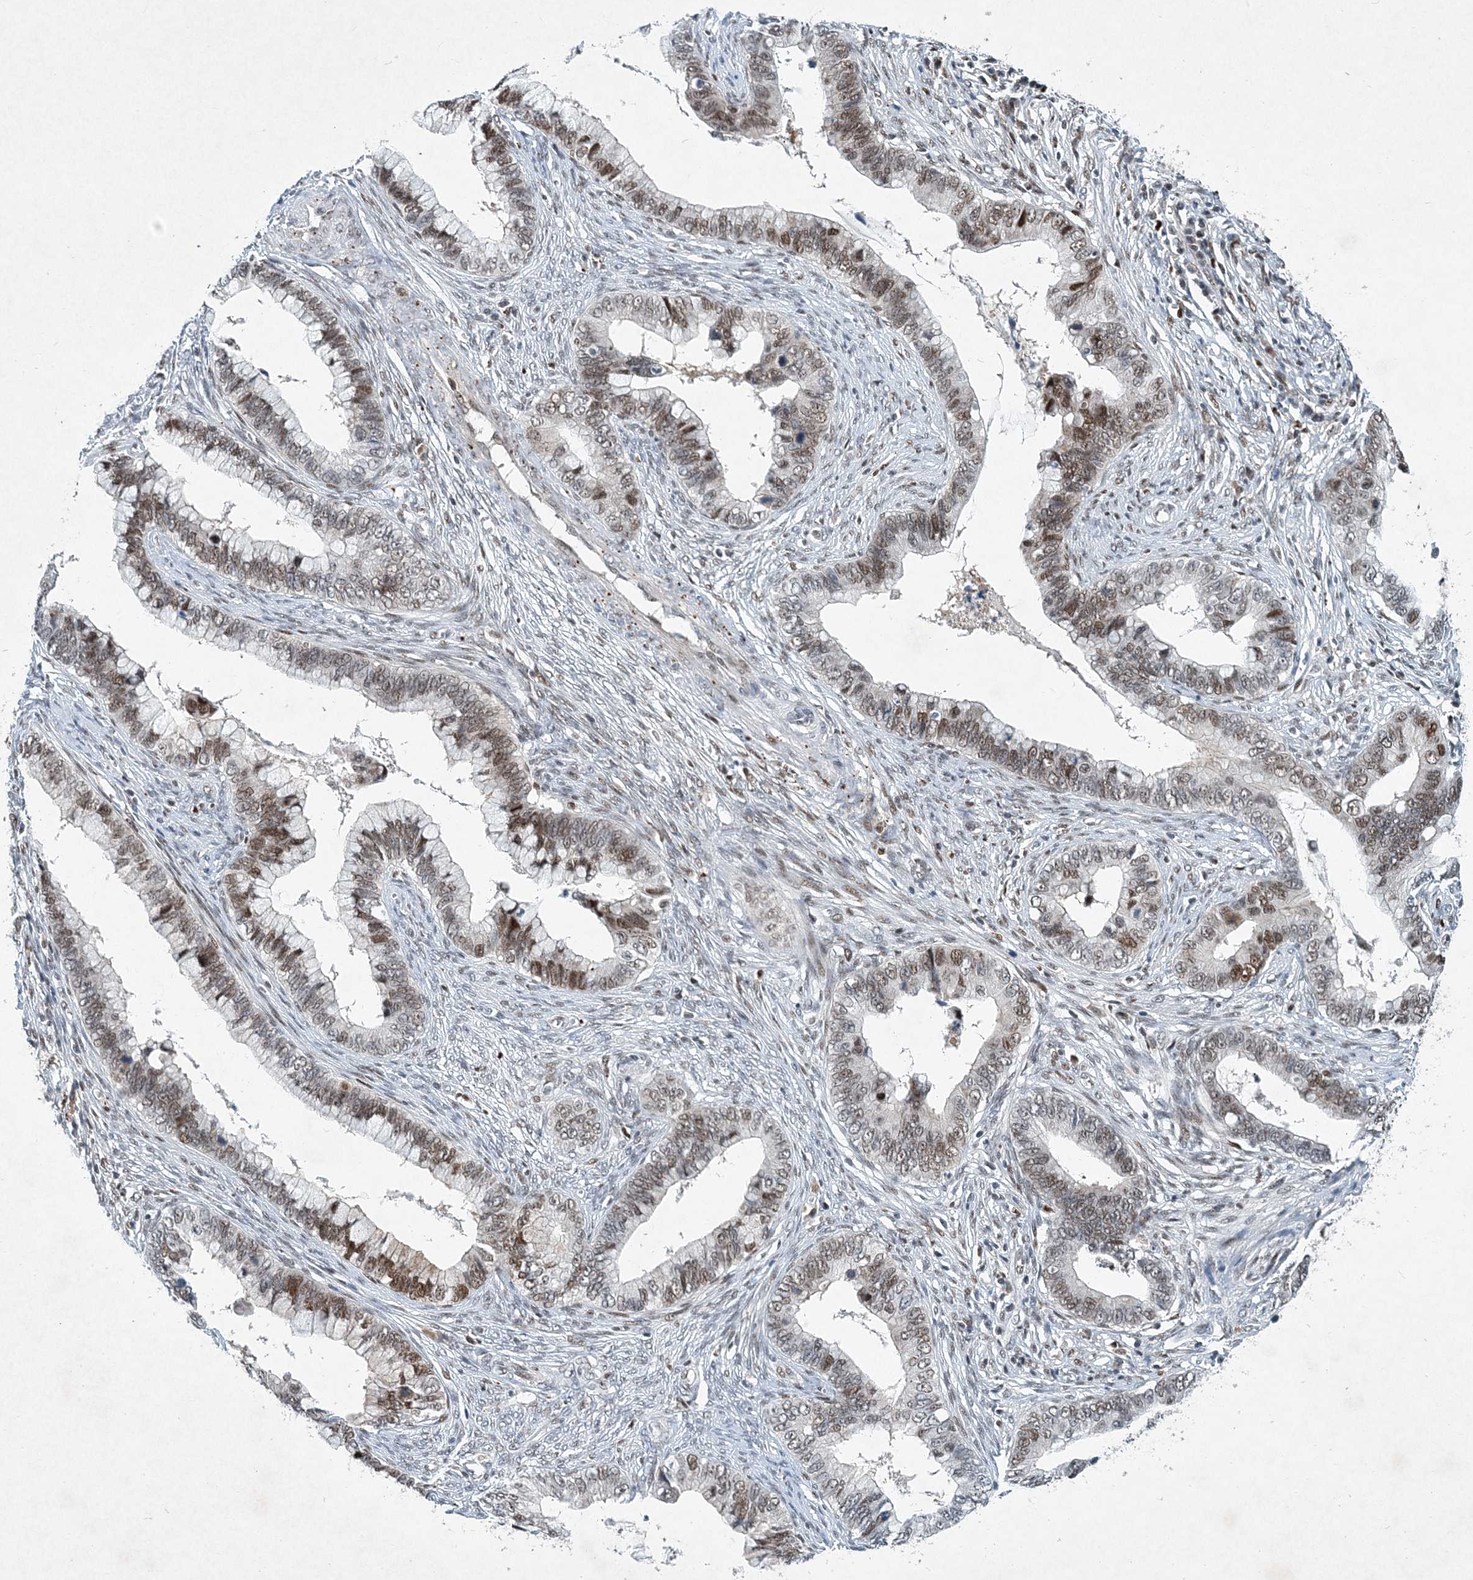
{"staining": {"intensity": "moderate", "quantity": "<25%", "location": "nuclear"}, "tissue": "cervical cancer", "cell_type": "Tumor cells", "image_type": "cancer", "snomed": [{"axis": "morphology", "description": "Adenocarcinoma, NOS"}, {"axis": "topography", "description": "Cervix"}], "caption": "High-power microscopy captured an IHC image of adenocarcinoma (cervical), revealing moderate nuclear expression in about <25% of tumor cells.", "gene": "KPNA4", "patient": {"sex": "female", "age": 44}}